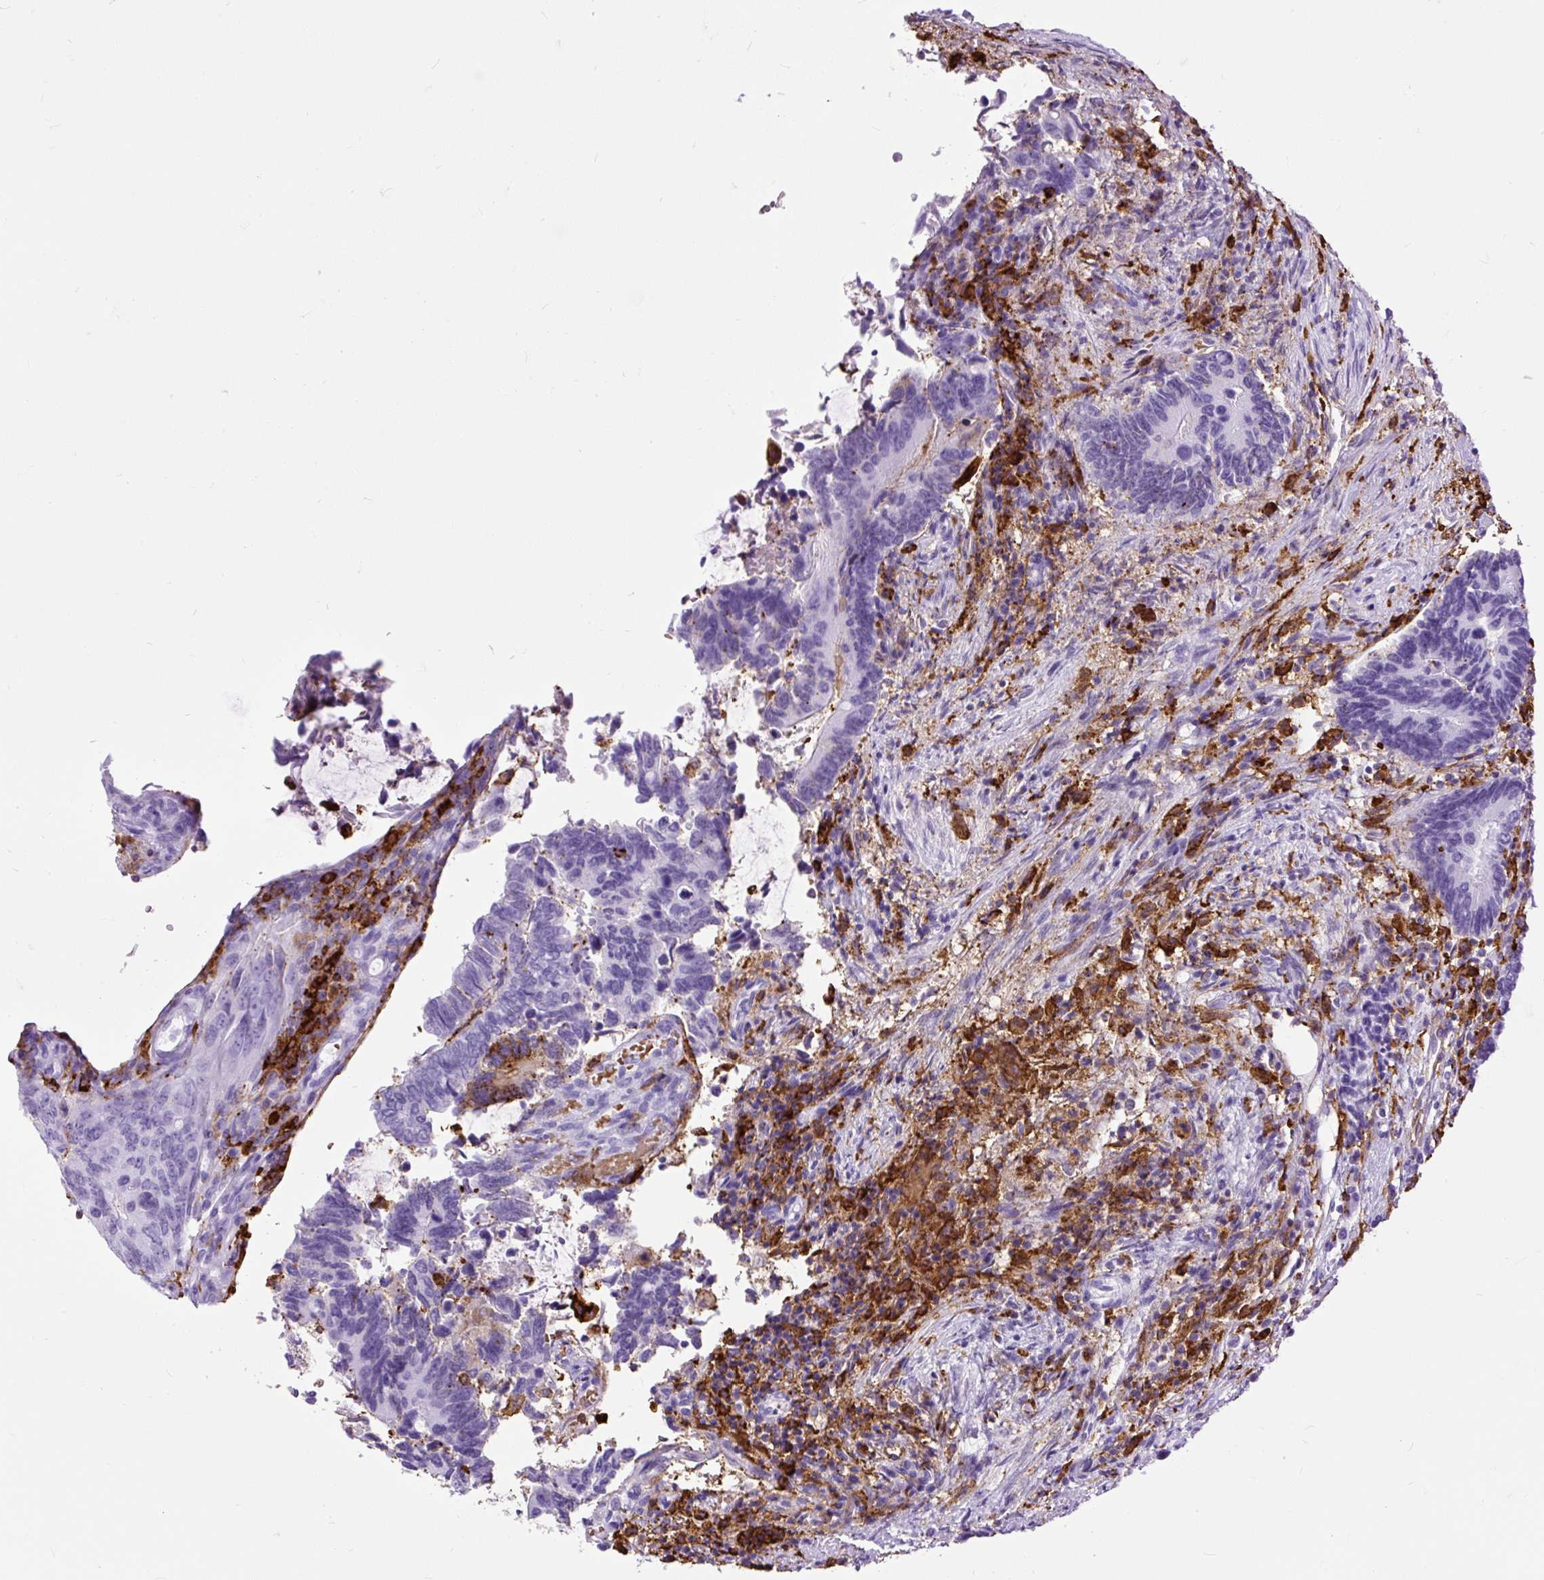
{"staining": {"intensity": "negative", "quantity": "none", "location": "none"}, "tissue": "colorectal cancer", "cell_type": "Tumor cells", "image_type": "cancer", "snomed": [{"axis": "morphology", "description": "Adenocarcinoma, NOS"}, {"axis": "topography", "description": "Colon"}], "caption": "This micrograph is of colorectal cancer (adenocarcinoma) stained with IHC to label a protein in brown with the nuclei are counter-stained blue. There is no expression in tumor cells.", "gene": "HLA-DRA", "patient": {"sex": "male", "age": 87}}